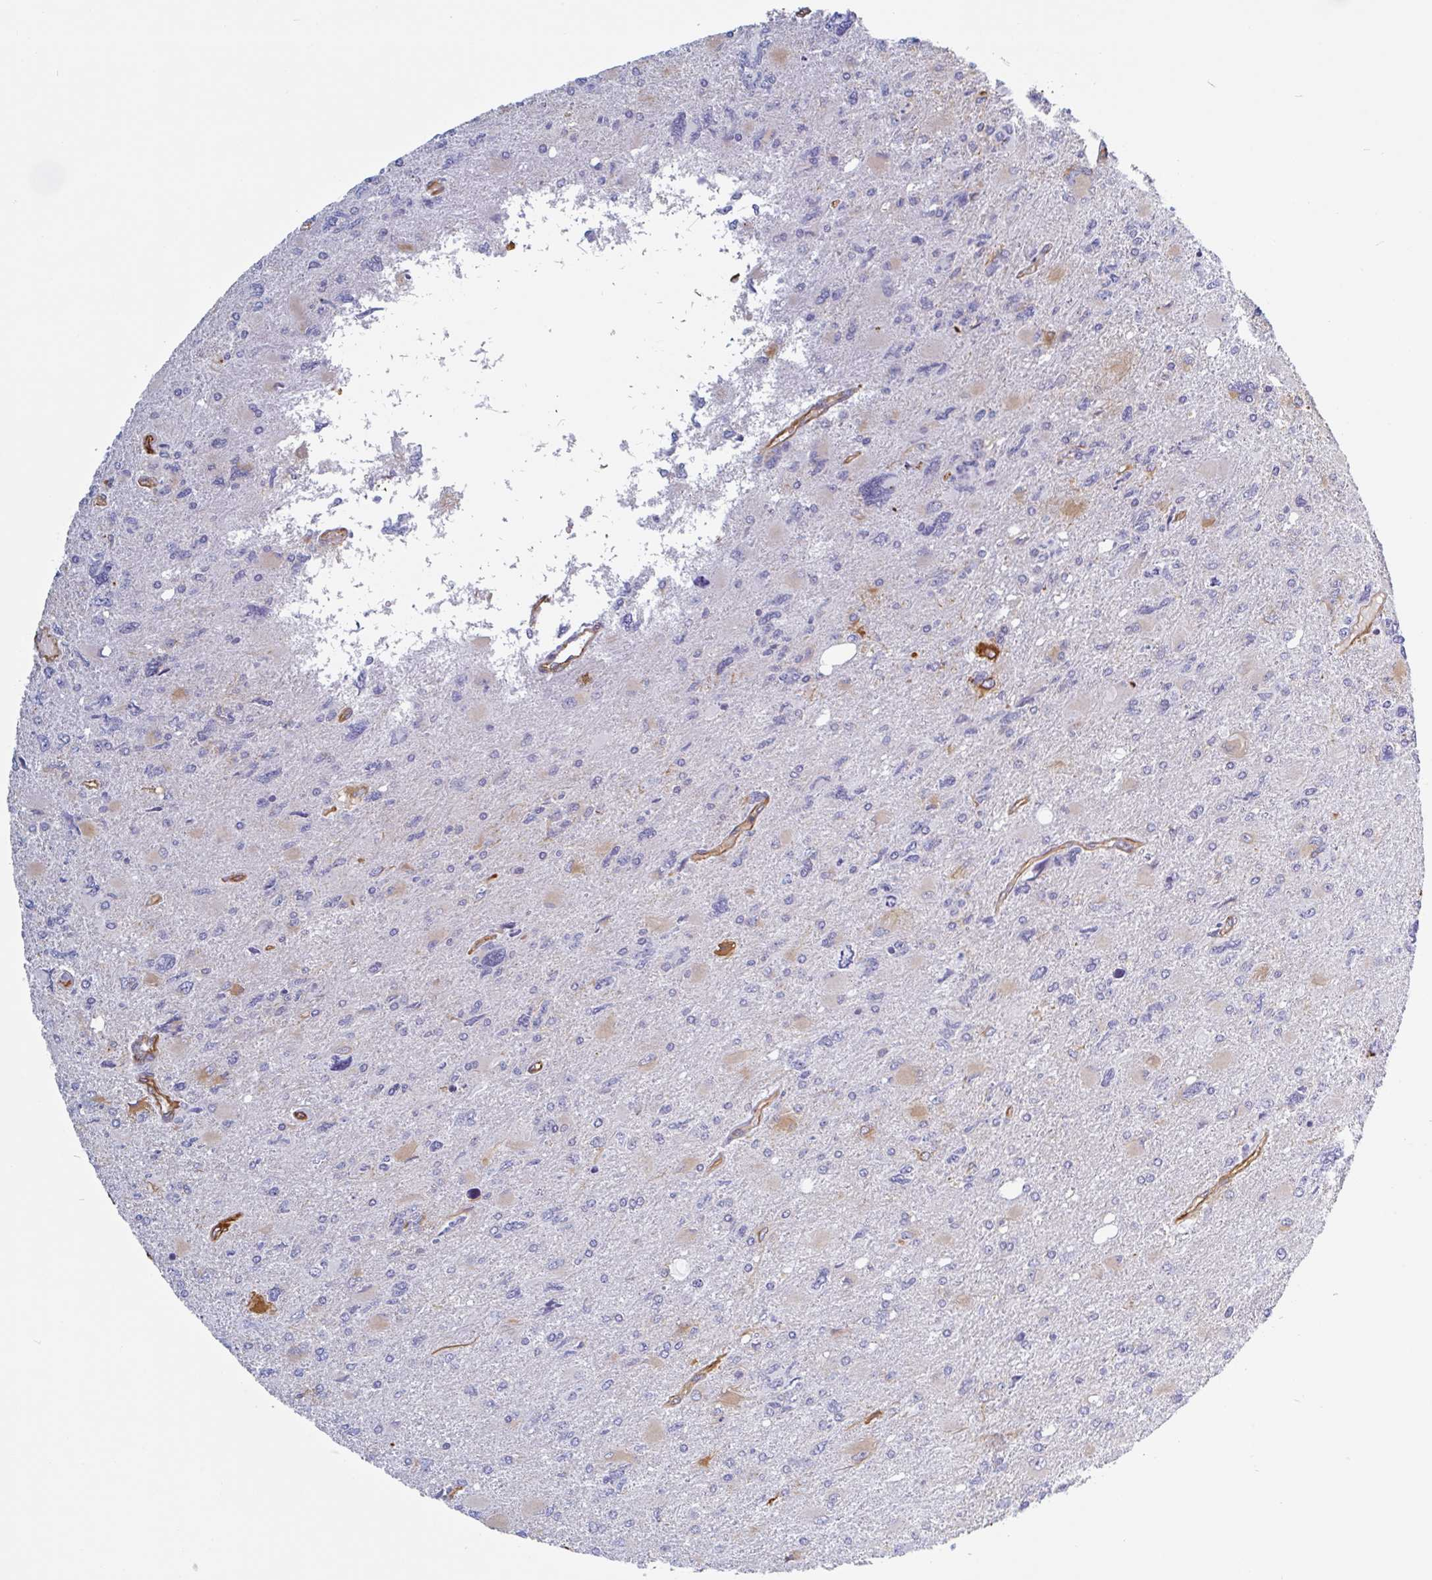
{"staining": {"intensity": "negative", "quantity": "none", "location": "none"}, "tissue": "glioma", "cell_type": "Tumor cells", "image_type": "cancer", "snomed": [{"axis": "morphology", "description": "Glioma, malignant, High grade"}, {"axis": "topography", "description": "Brain"}], "caption": "Malignant glioma (high-grade) was stained to show a protein in brown. There is no significant expression in tumor cells.", "gene": "PPFIA1", "patient": {"sex": "male", "age": 67}}